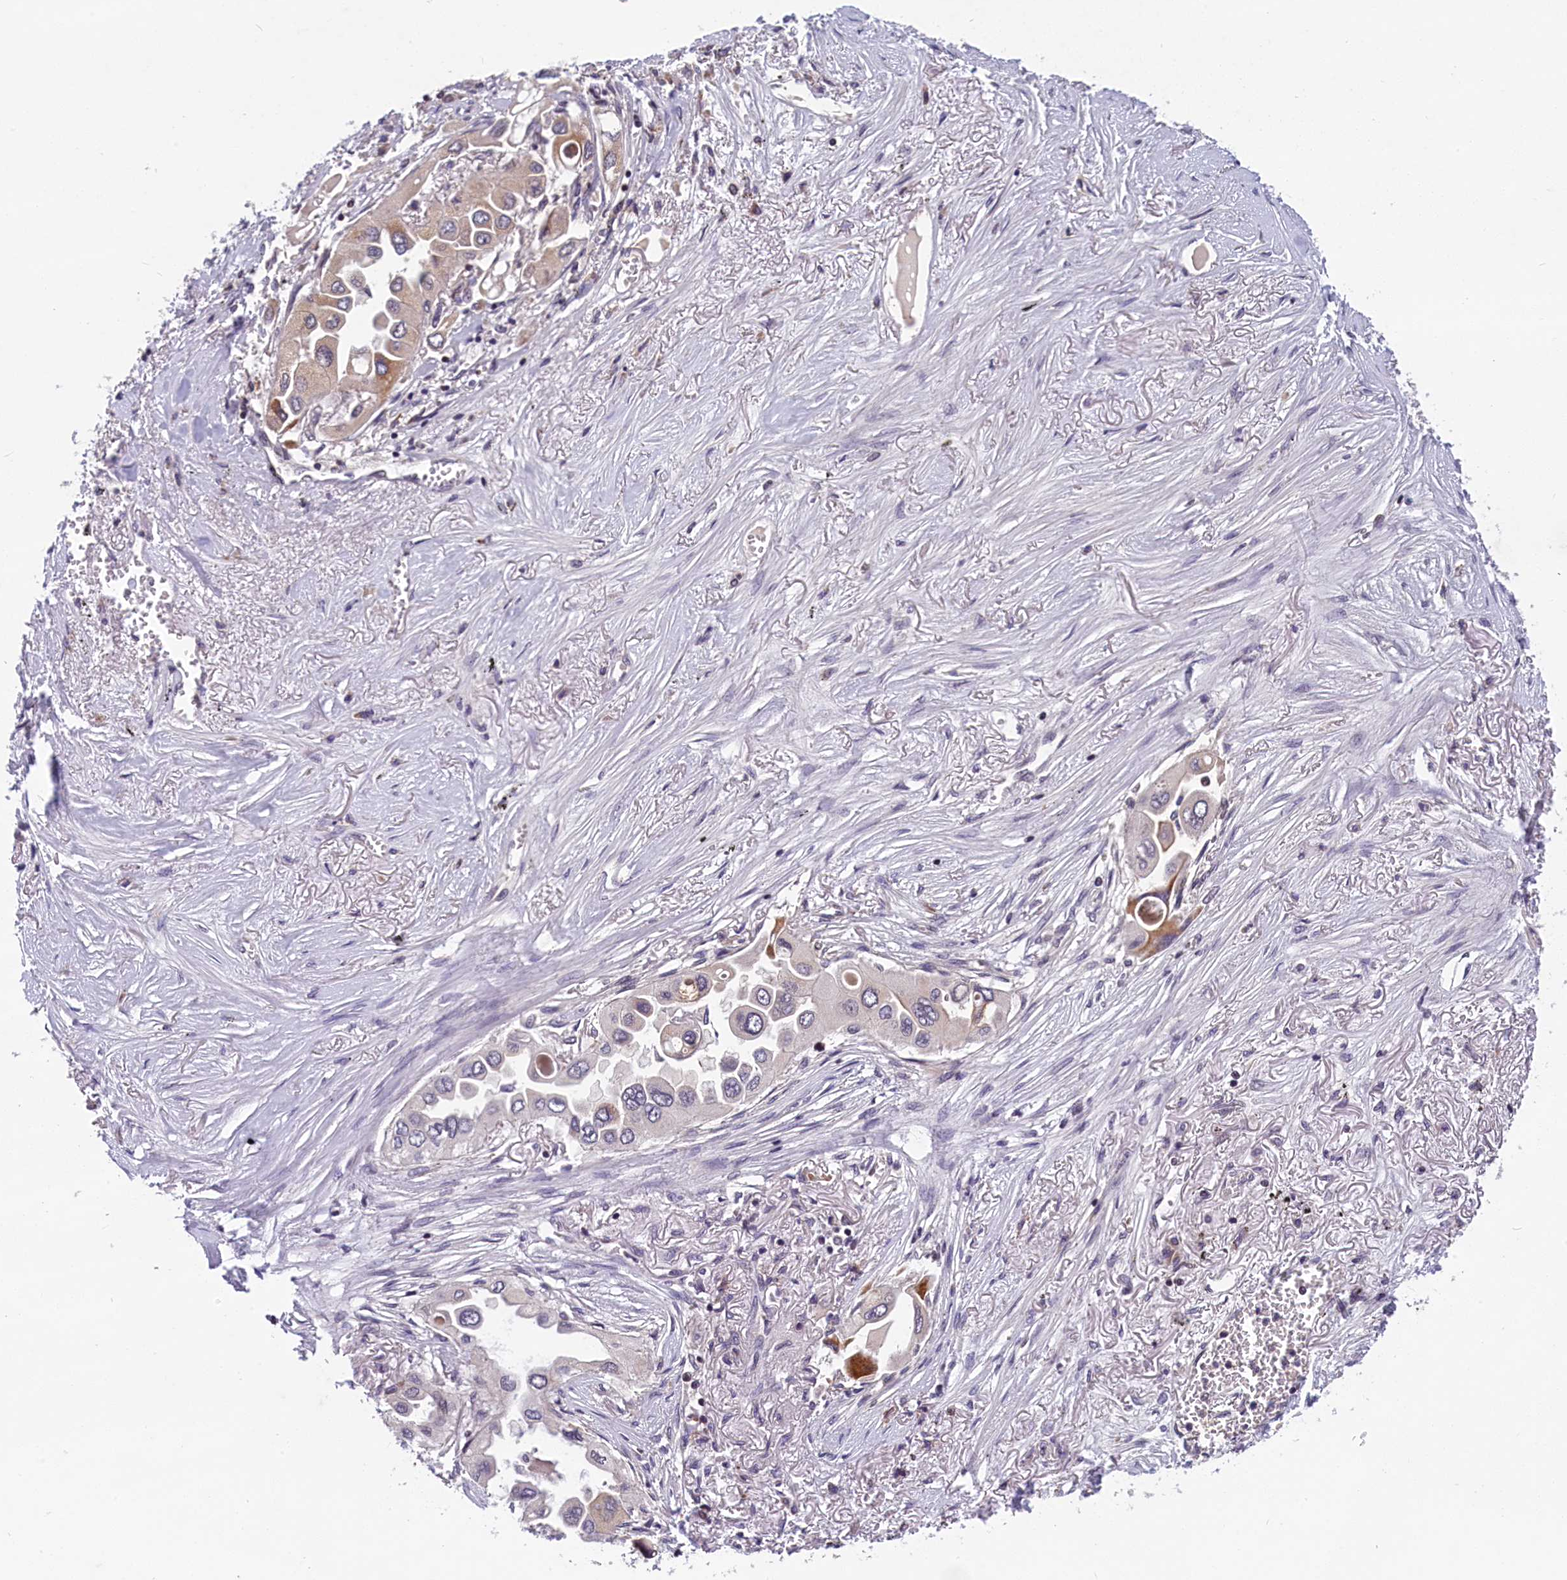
{"staining": {"intensity": "moderate", "quantity": "<25%", "location": "cytoplasmic/membranous"}, "tissue": "lung cancer", "cell_type": "Tumor cells", "image_type": "cancer", "snomed": [{"axis": "morphology", "description": "Adenocarcinoma, NOS"}, {"axis": "topography", "description": "Lung"}], "caption": "Moderate cytoplasmic/membranous staining for a protein is present in about <25% of tumor cells of lung adenocarcinoma using immunohistochemistry.", "gene": "KCNK6", "patient": {"sex": "female", "age": 76}}